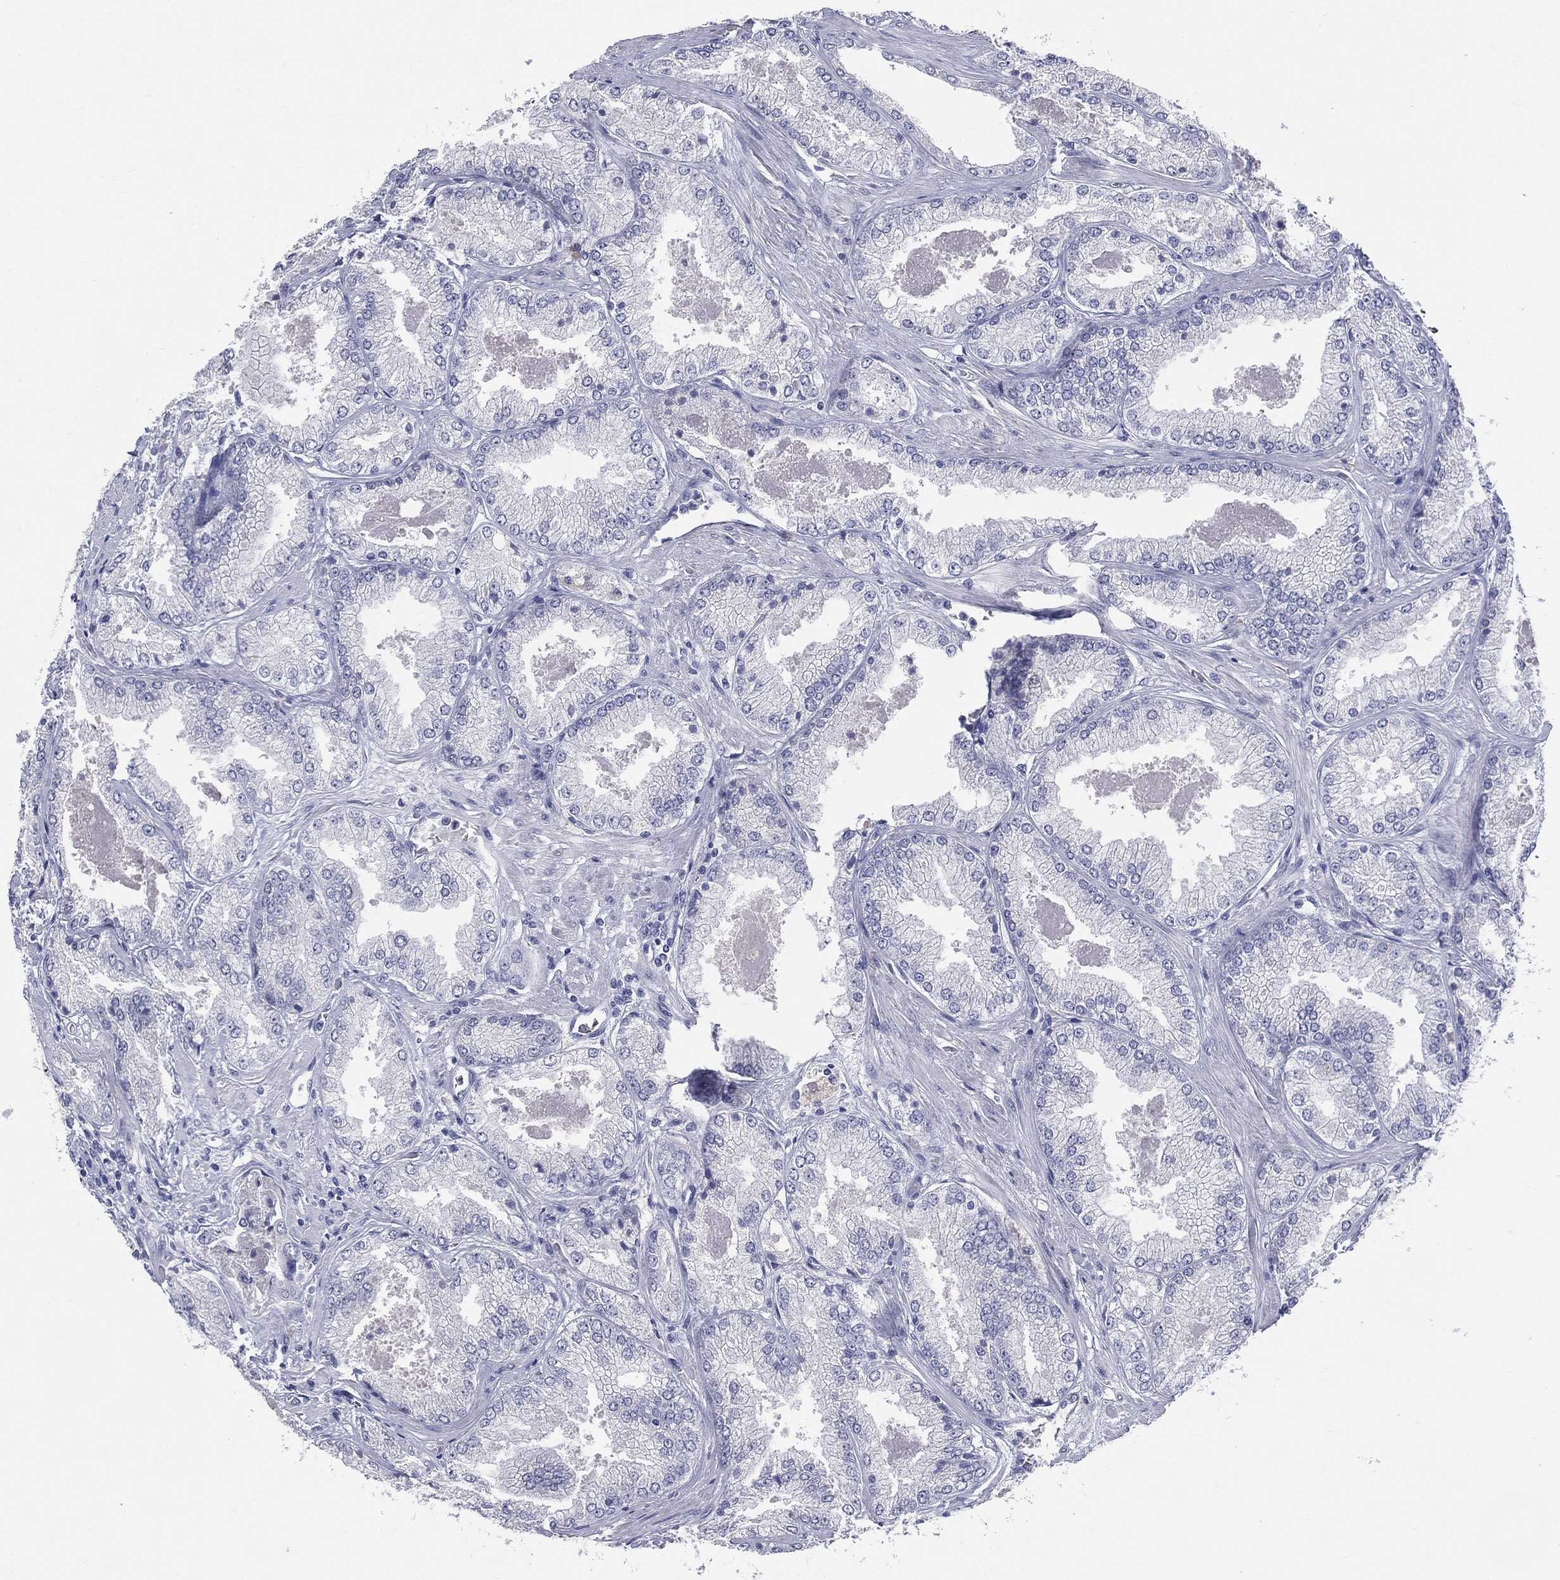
{"staining": {"intensity": "negative", "quantity": "none", "location": "none"}, "tissue": "prostate cancer", "cell_type": "Tumor cells", "image_type": "cancer", "snomed": [{"axis": "morphology", "description": "Adenocarcinoma, Low grade"}, {"axis": "topography", "description": "Prostate"}], "caption": "Immunohistochemical staining of human prostate adenocarcinoma (low-grade) shows no significant positivity in tumor cells.", "gene": "TSHB", "patient": {"sex": "male", "age": 68}}